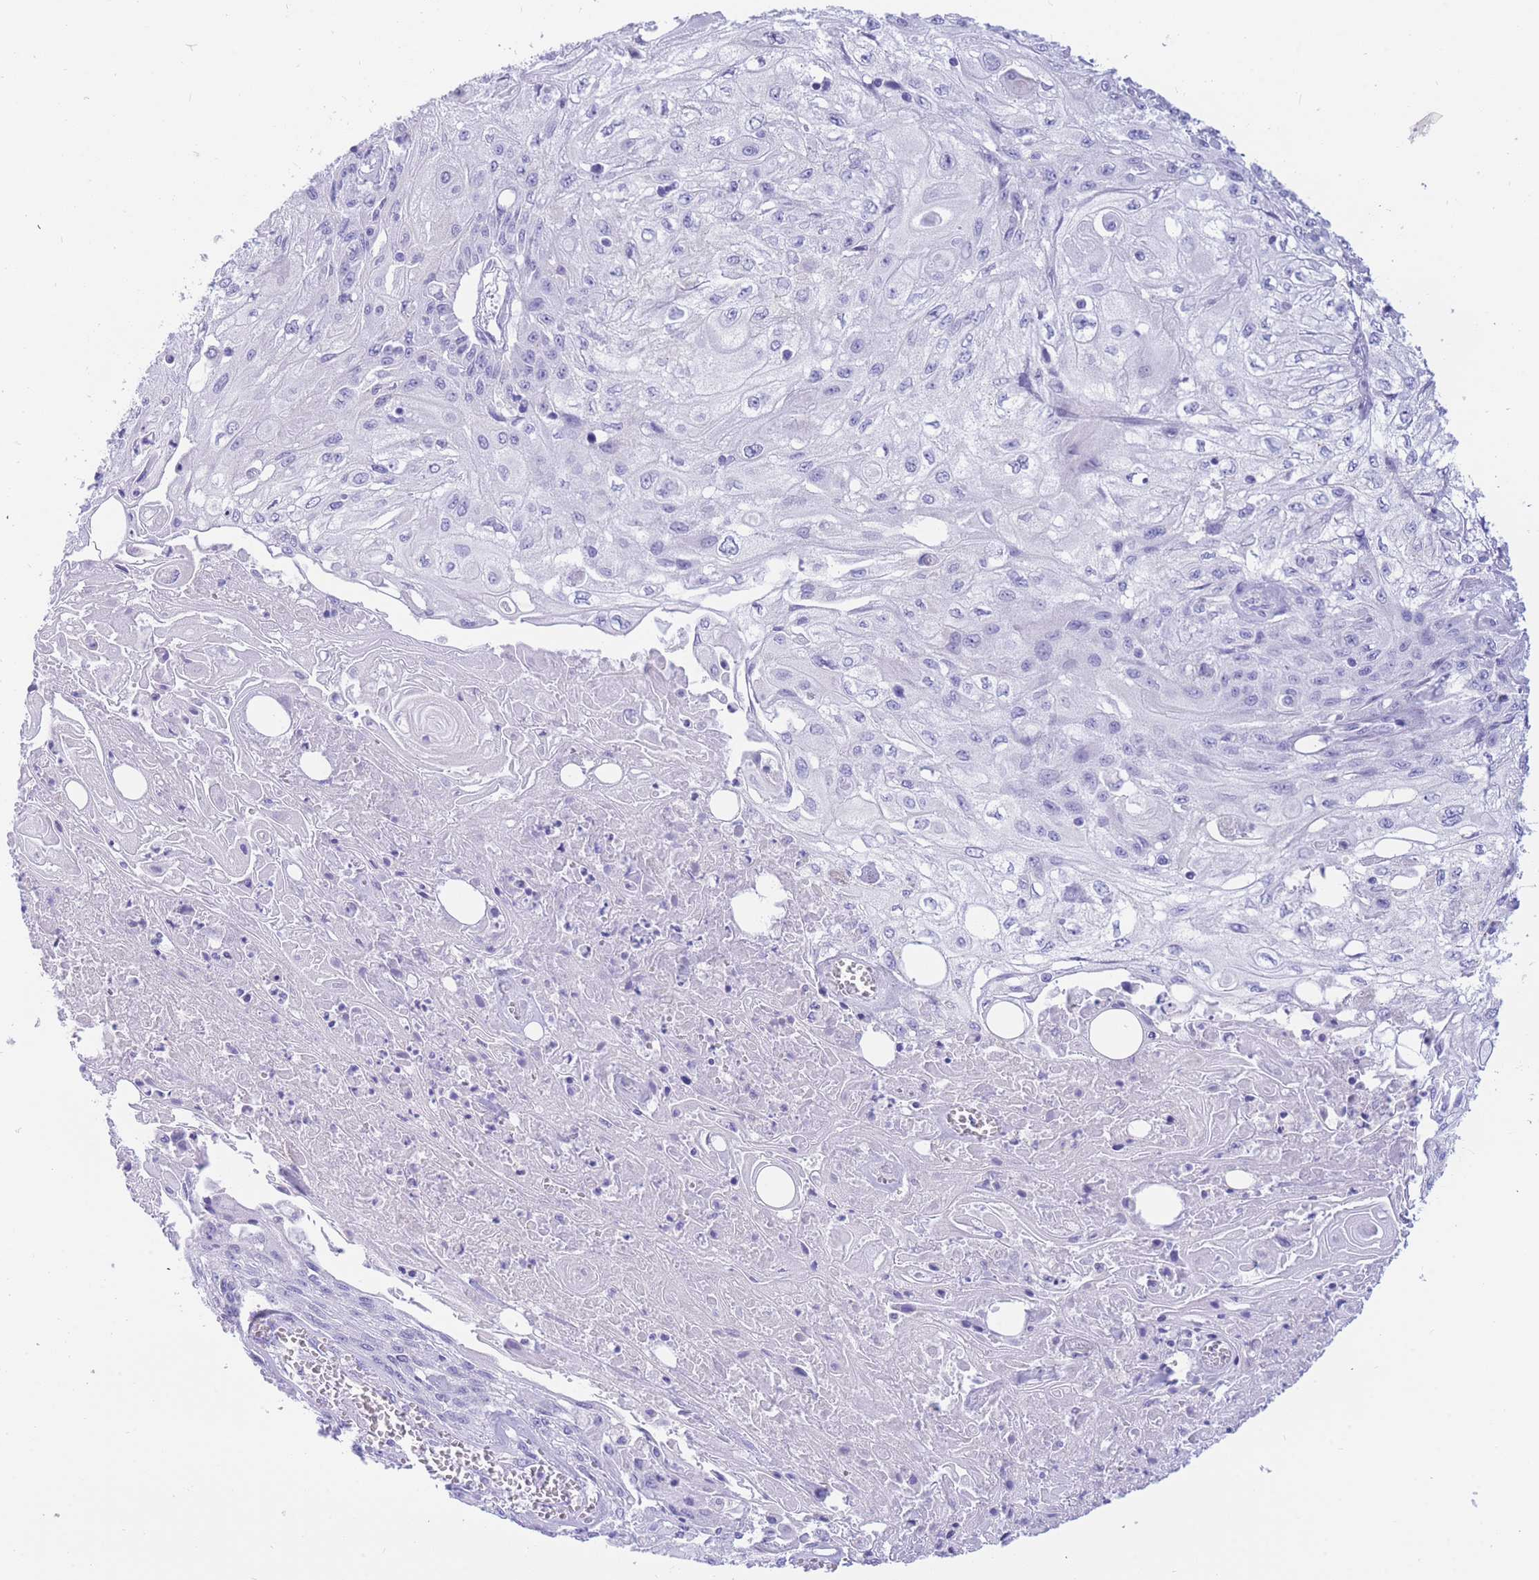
{"staining": {"intensity": "negative", "quantity": "none", "location": "none"}, "tissue": "skin cancer", "cell_type": "Tumor cells", "image_type": "cancer", "snomed": [{"axis": "morphology", "description": "Squamous cell carcinoma, NOS"}, {"axis": "morphology", "description": "Squamous cell carcinoma, metastatic, NOS"}, {"axis": "topography", "description": "Skin"}, {"axis": "topography", "description": "Lymph node"}], "caption": "IHC histopathology image of neoplastic tissue: human skin metastatic squamous cell carcinoma stained with DAB (3,3'-diaminobenzidine) reveals no significant protein positivity in tumor cells.", "gene": "SULT1A1", "patient": {"sex": "male", "age": 75}}